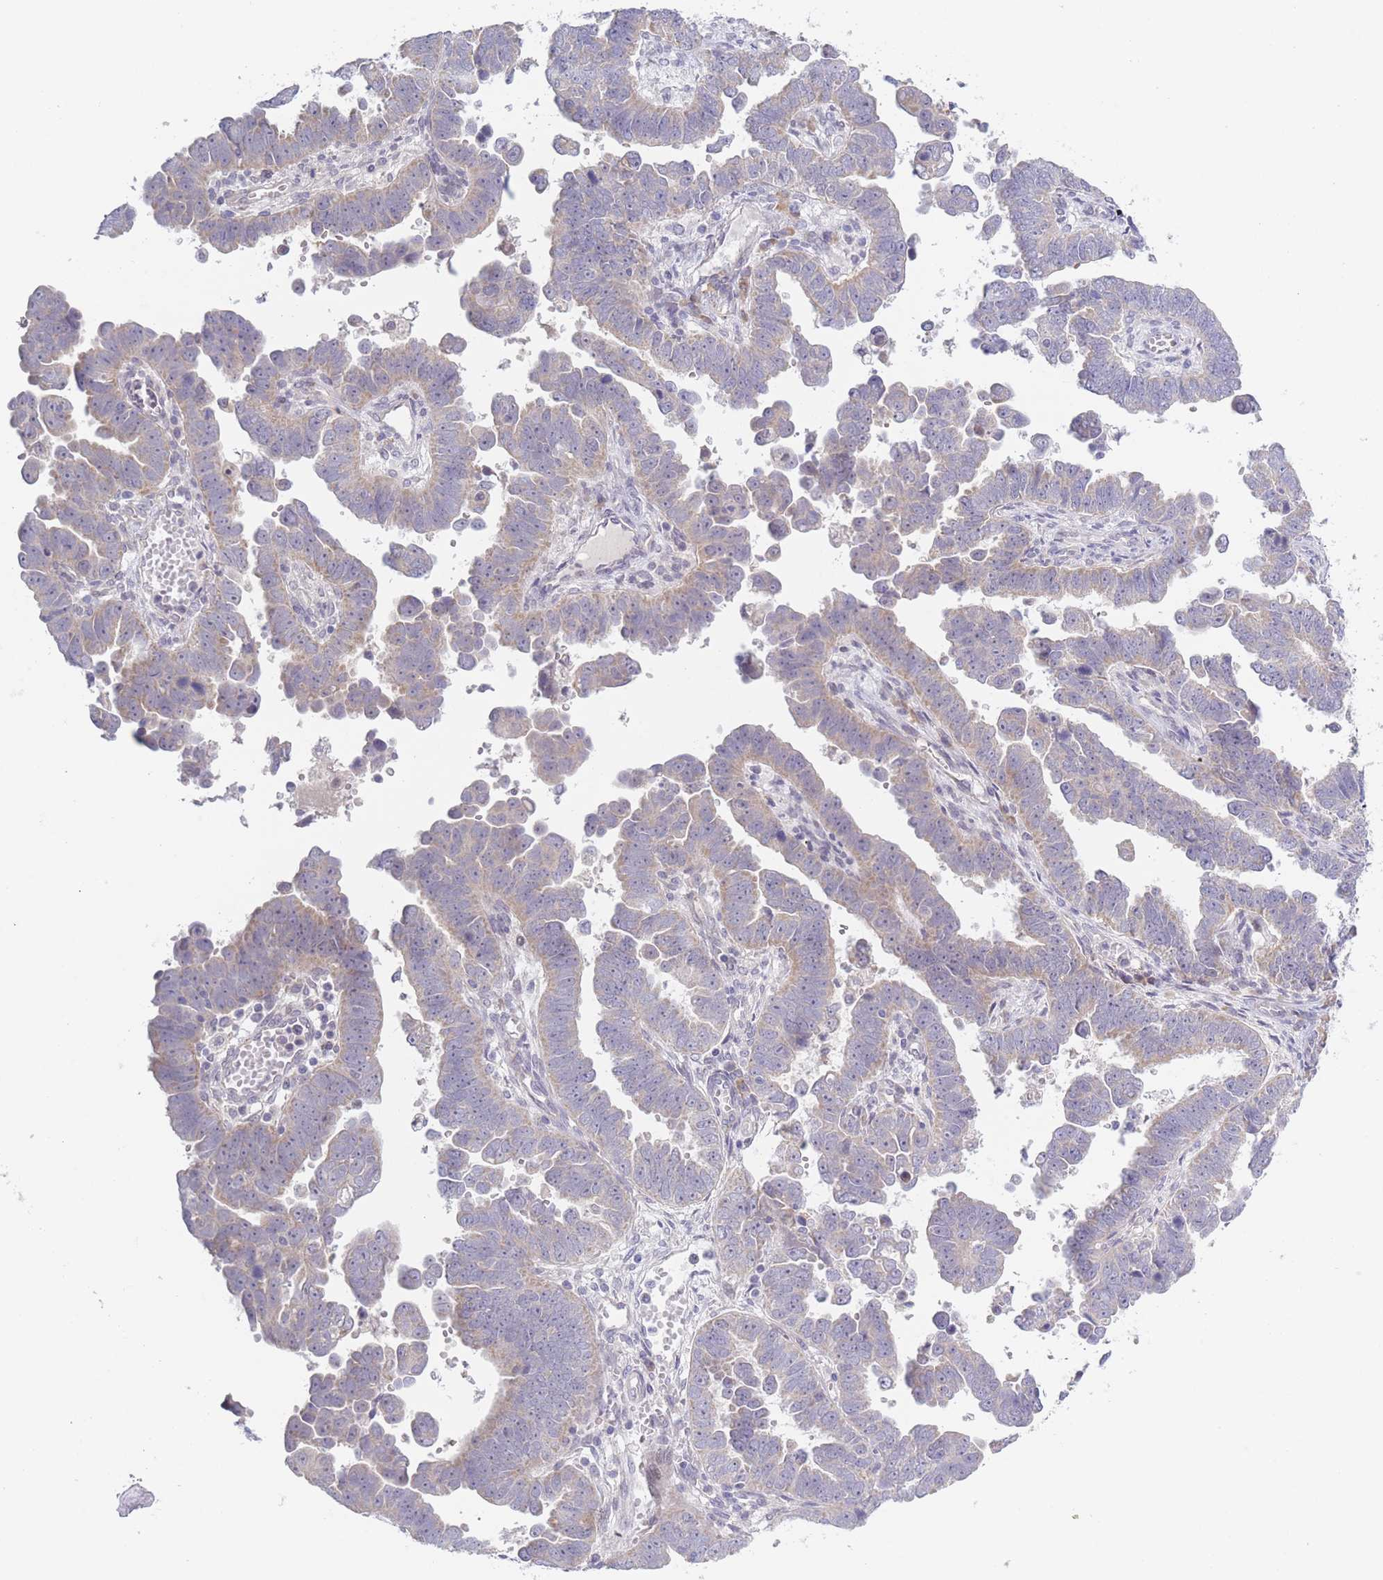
{"staining": {"intensity": "weak", "quantity": "25%-75%", "location": "cytoplasmic/membranous"}, "tissue": "endometrial cancer", "cell_type": "Tumor cells", "image_type": "cancer", "snomed": [{"axis": "morphology", "description": "Adenocarcinoma, NOS"}, {"axis": "topography", "description": "Endometrium"}], "caption": "There is low levels of weak cytoplasmic/membranous staining in tumor cells of endometrial cancer (adenocarcinoma), as demonstrated by immunohistochemical staining (brown color).", "gene": "FAM227B", "patient": {"sex": "female", "age": 75}}